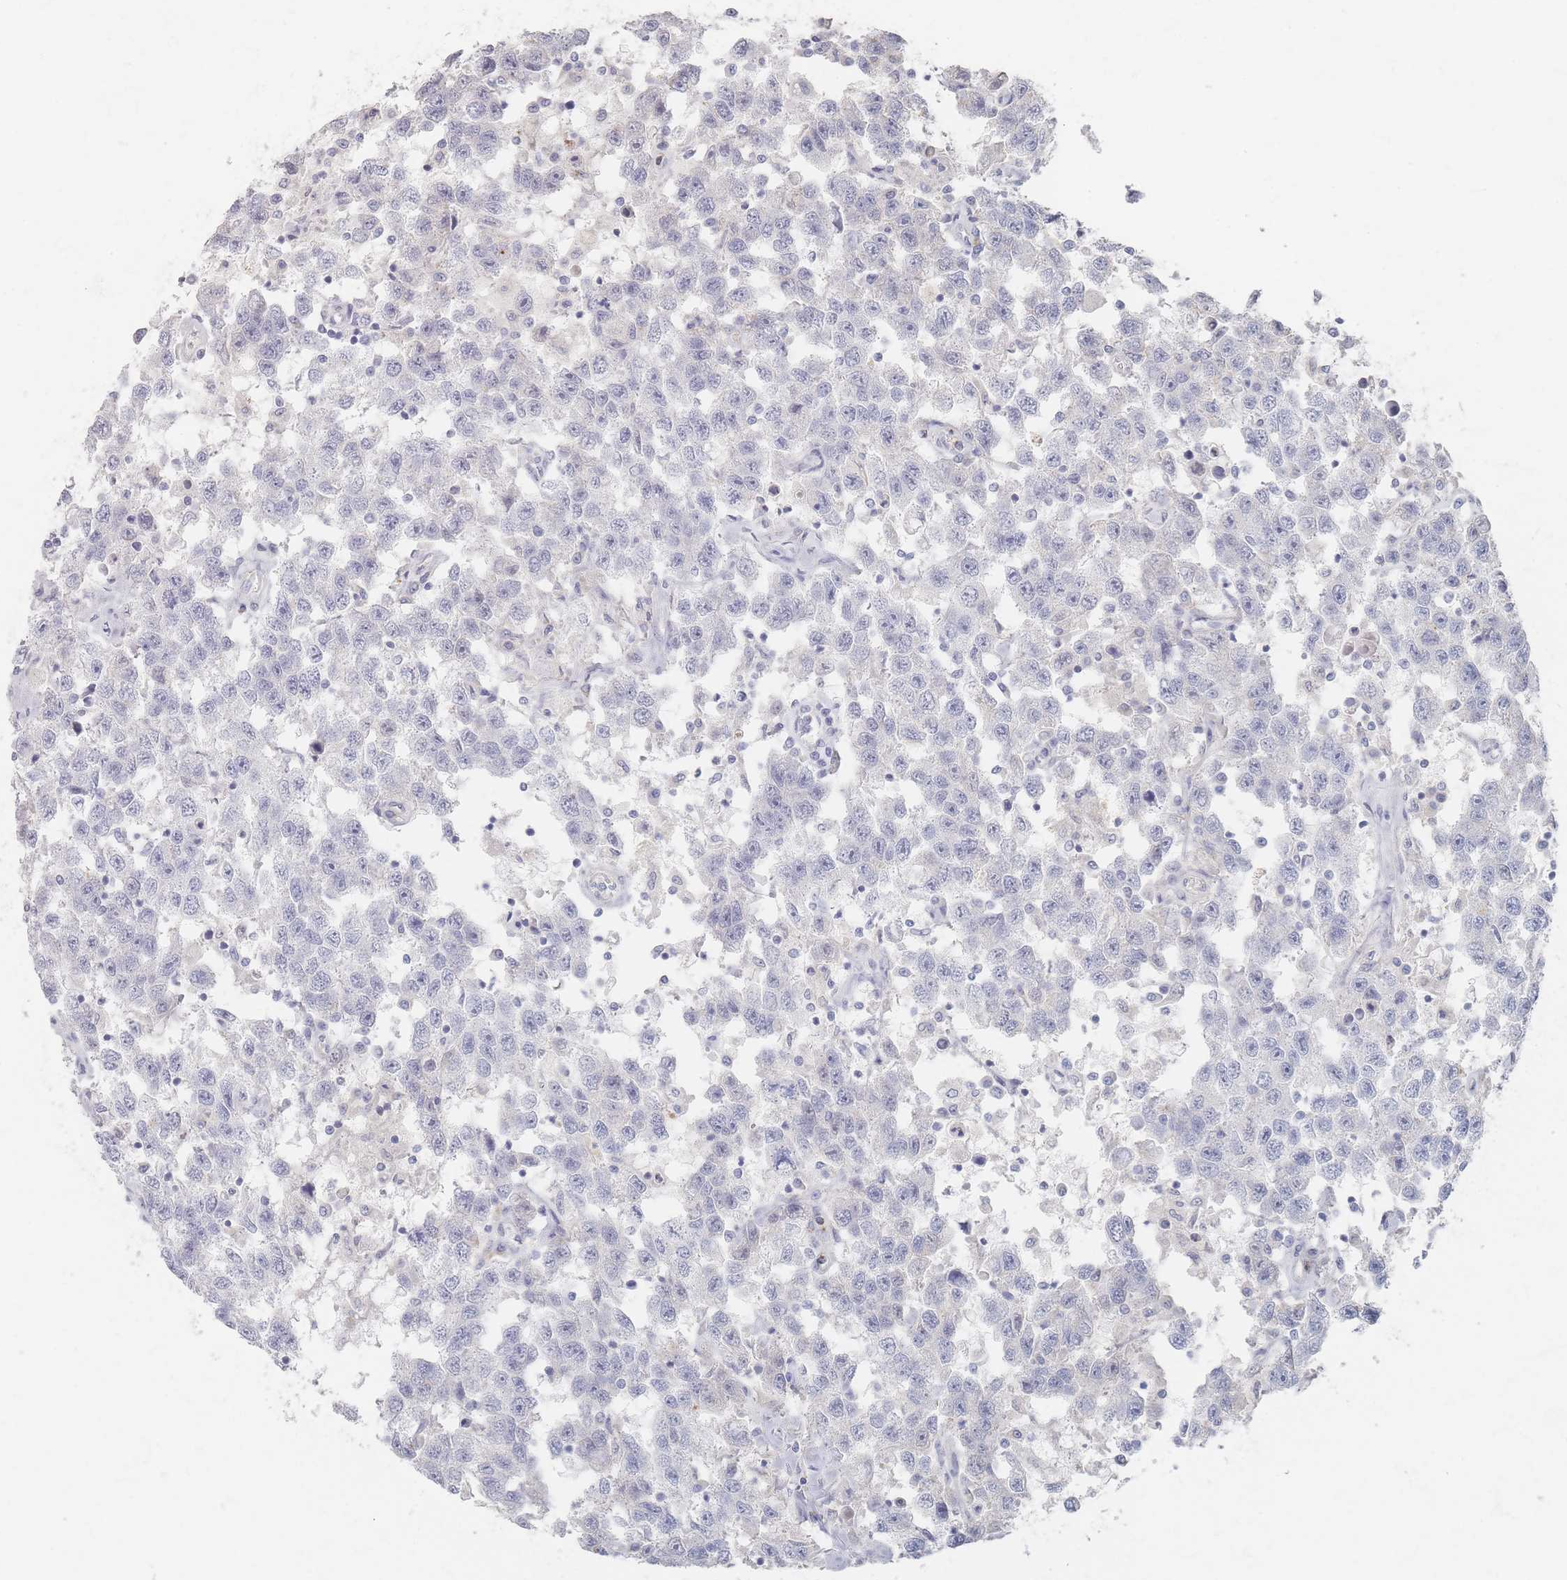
{"staining": {"intensity": "negative", "quantity": "none", "location": "none"}, "tissue": "testis cancer", "cell_type": "Tumor cells", "image_type": "cancer", "snomed": [{"axis": "morphology", "description": "Seminoma, NOS"}, {"axis": "topography", "description": "Testis"}], "caption": "Immunohistochemistry (IHC) histopathology image of neoplastic tissue: human testis cancer stained with DAB demonstrates no significant protein staining in tumor cells.", "gene": "SLC2A11", "patient": {"sex": "male", "age": 41}}